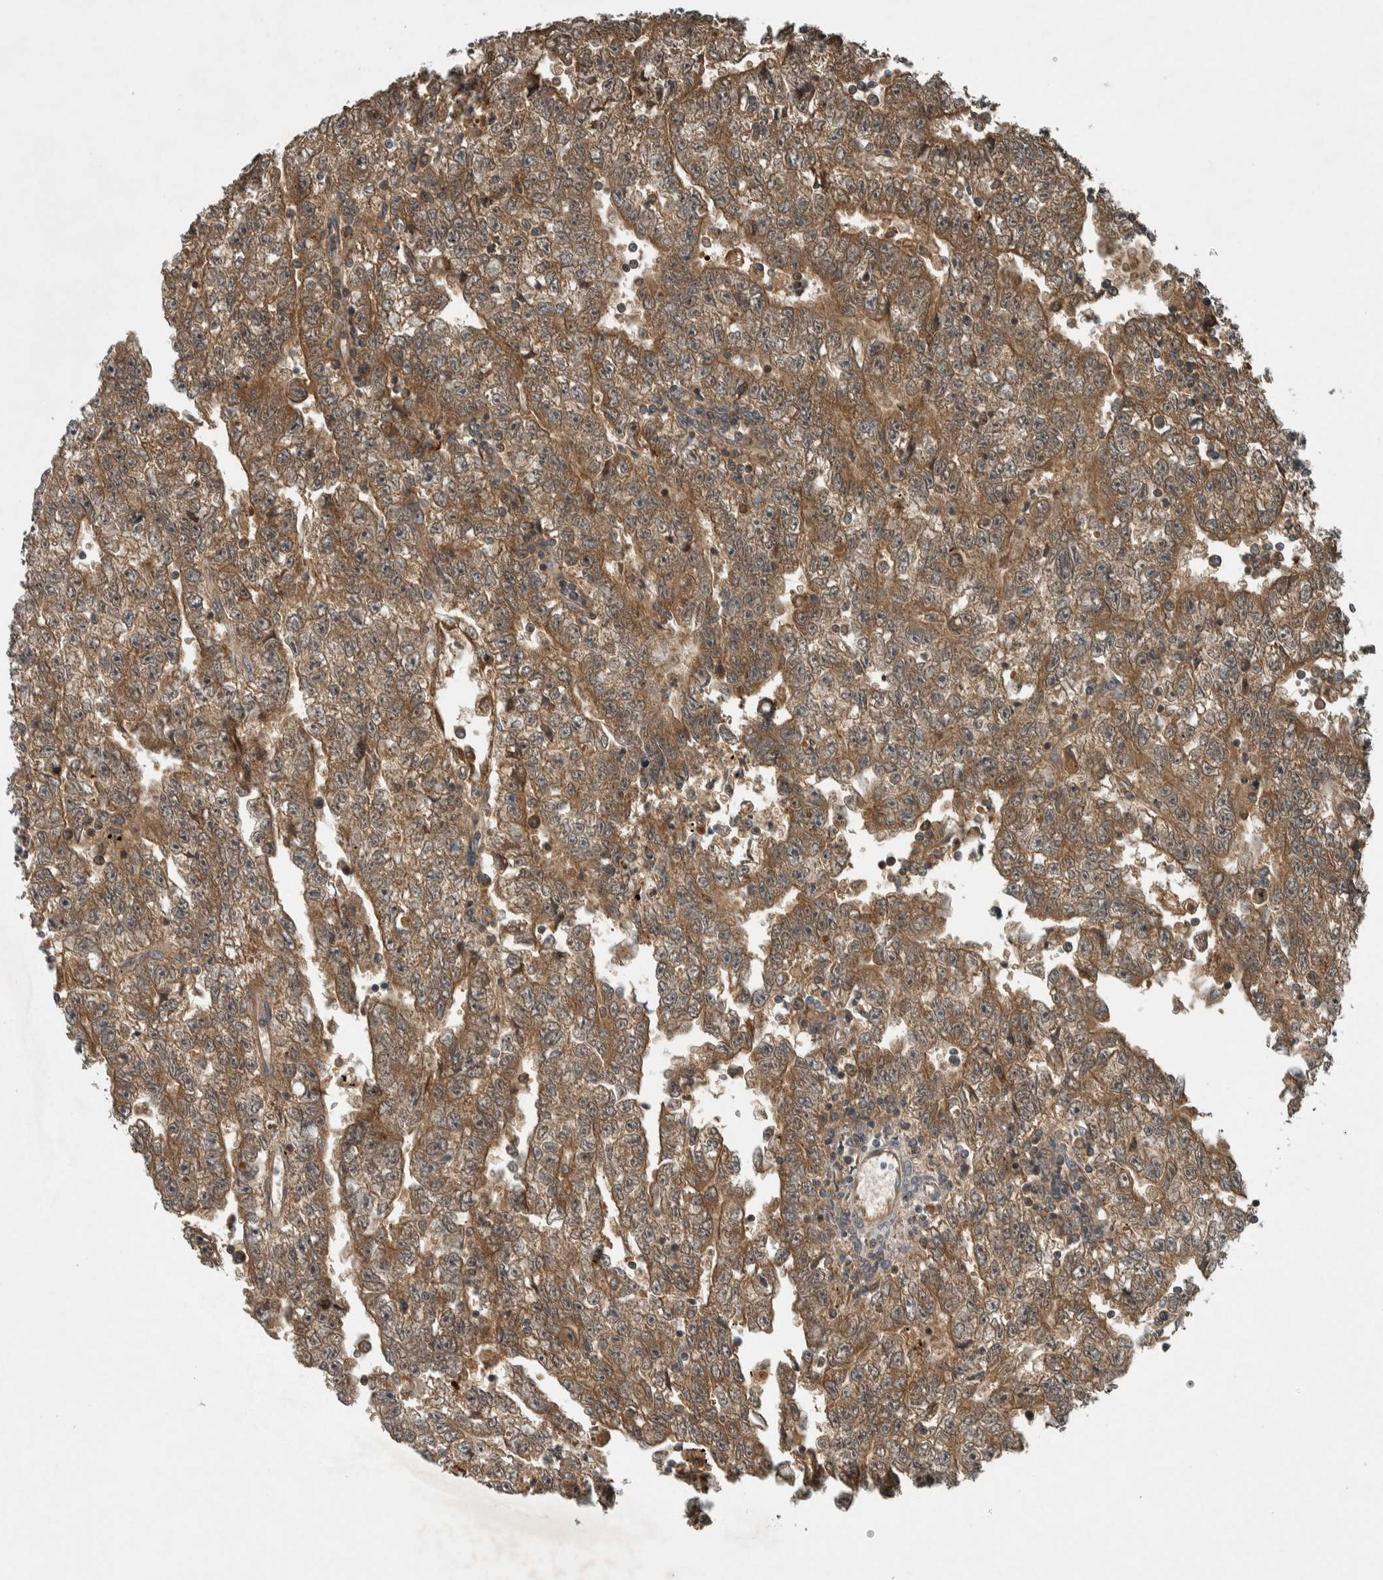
{"staining": {"intensity": "moderate", "quantity": ">75%", "location": "cytoplasmic/membranous"}, "tissue": "testis cancer", "cell_type": "Tumor cells", "image_type": "cancer", "snomed": [{"axis": "morphology", "description": "Carcinoma, Embryonal, NOS"}, {"axis": "topography", "description": "Testis"}], "caption": "Immunohistochemical staining of human testis cancer (embryonal carcinoma) displays moderate cytoplasmic/membranous protein positivity in about >75% of tumor cells.", "gene": "CLCN2", "patient": {"sex": "male", "age": 25}}